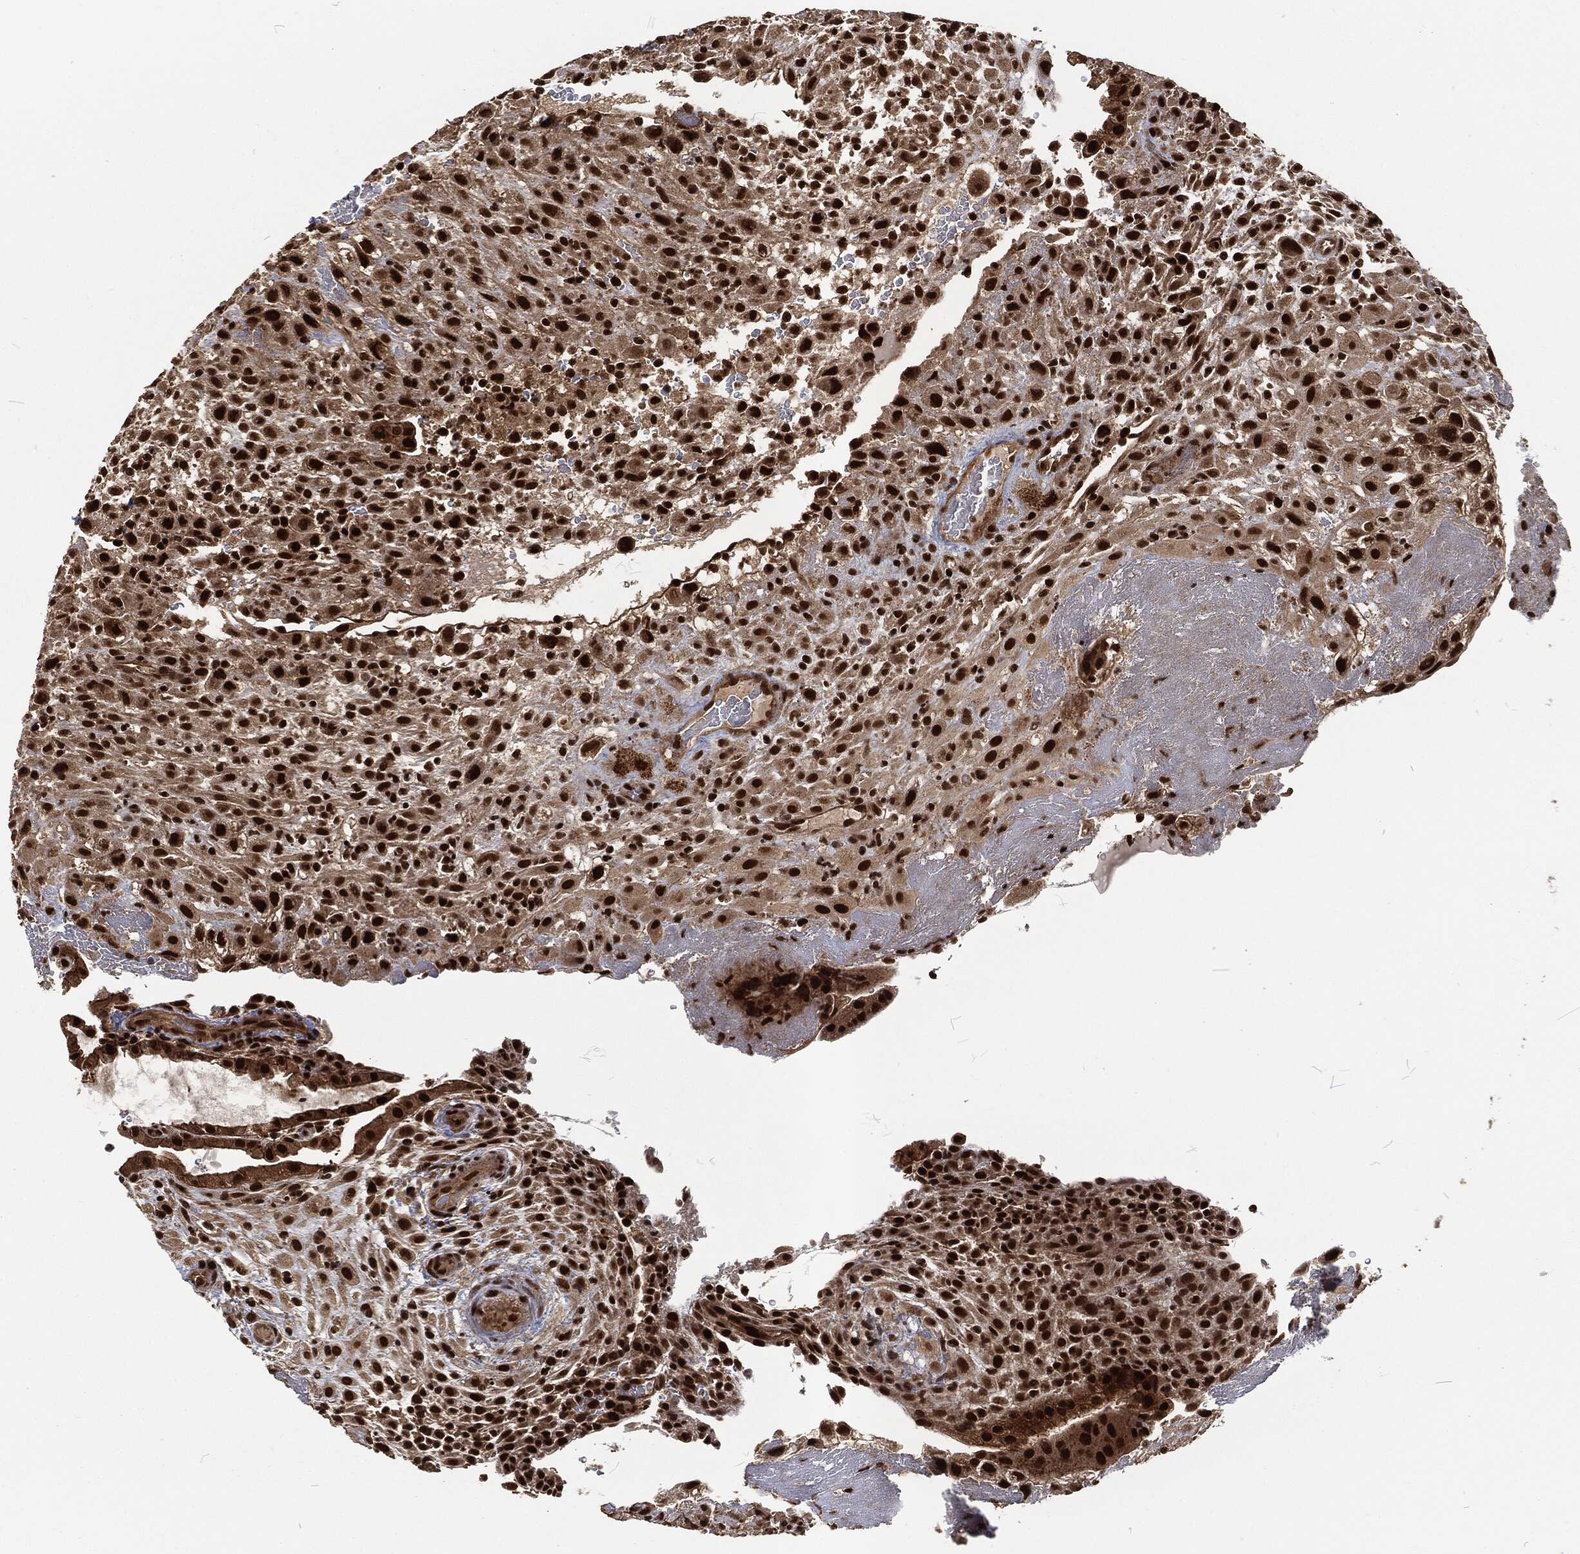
{"staining": {"intensity": "strong", "quantity": ">75%", "location": "nuclear"}, "tissue": "placenta", "cell_type": "Decidual cells", "image_type": "normal", "snomed": [{"axis": "morphology", "description": "Normal tissue, NOS"}, {"axis": "topography", "description": "Placenta"}], "caption": "High-power microscopy captured an IHC micrograph of unremarkable placenta, revealing strong nuclear expression in about >75% of decidual cells.", "gene": "NGRN", "patient": {"sex": "female", "age": 19}}